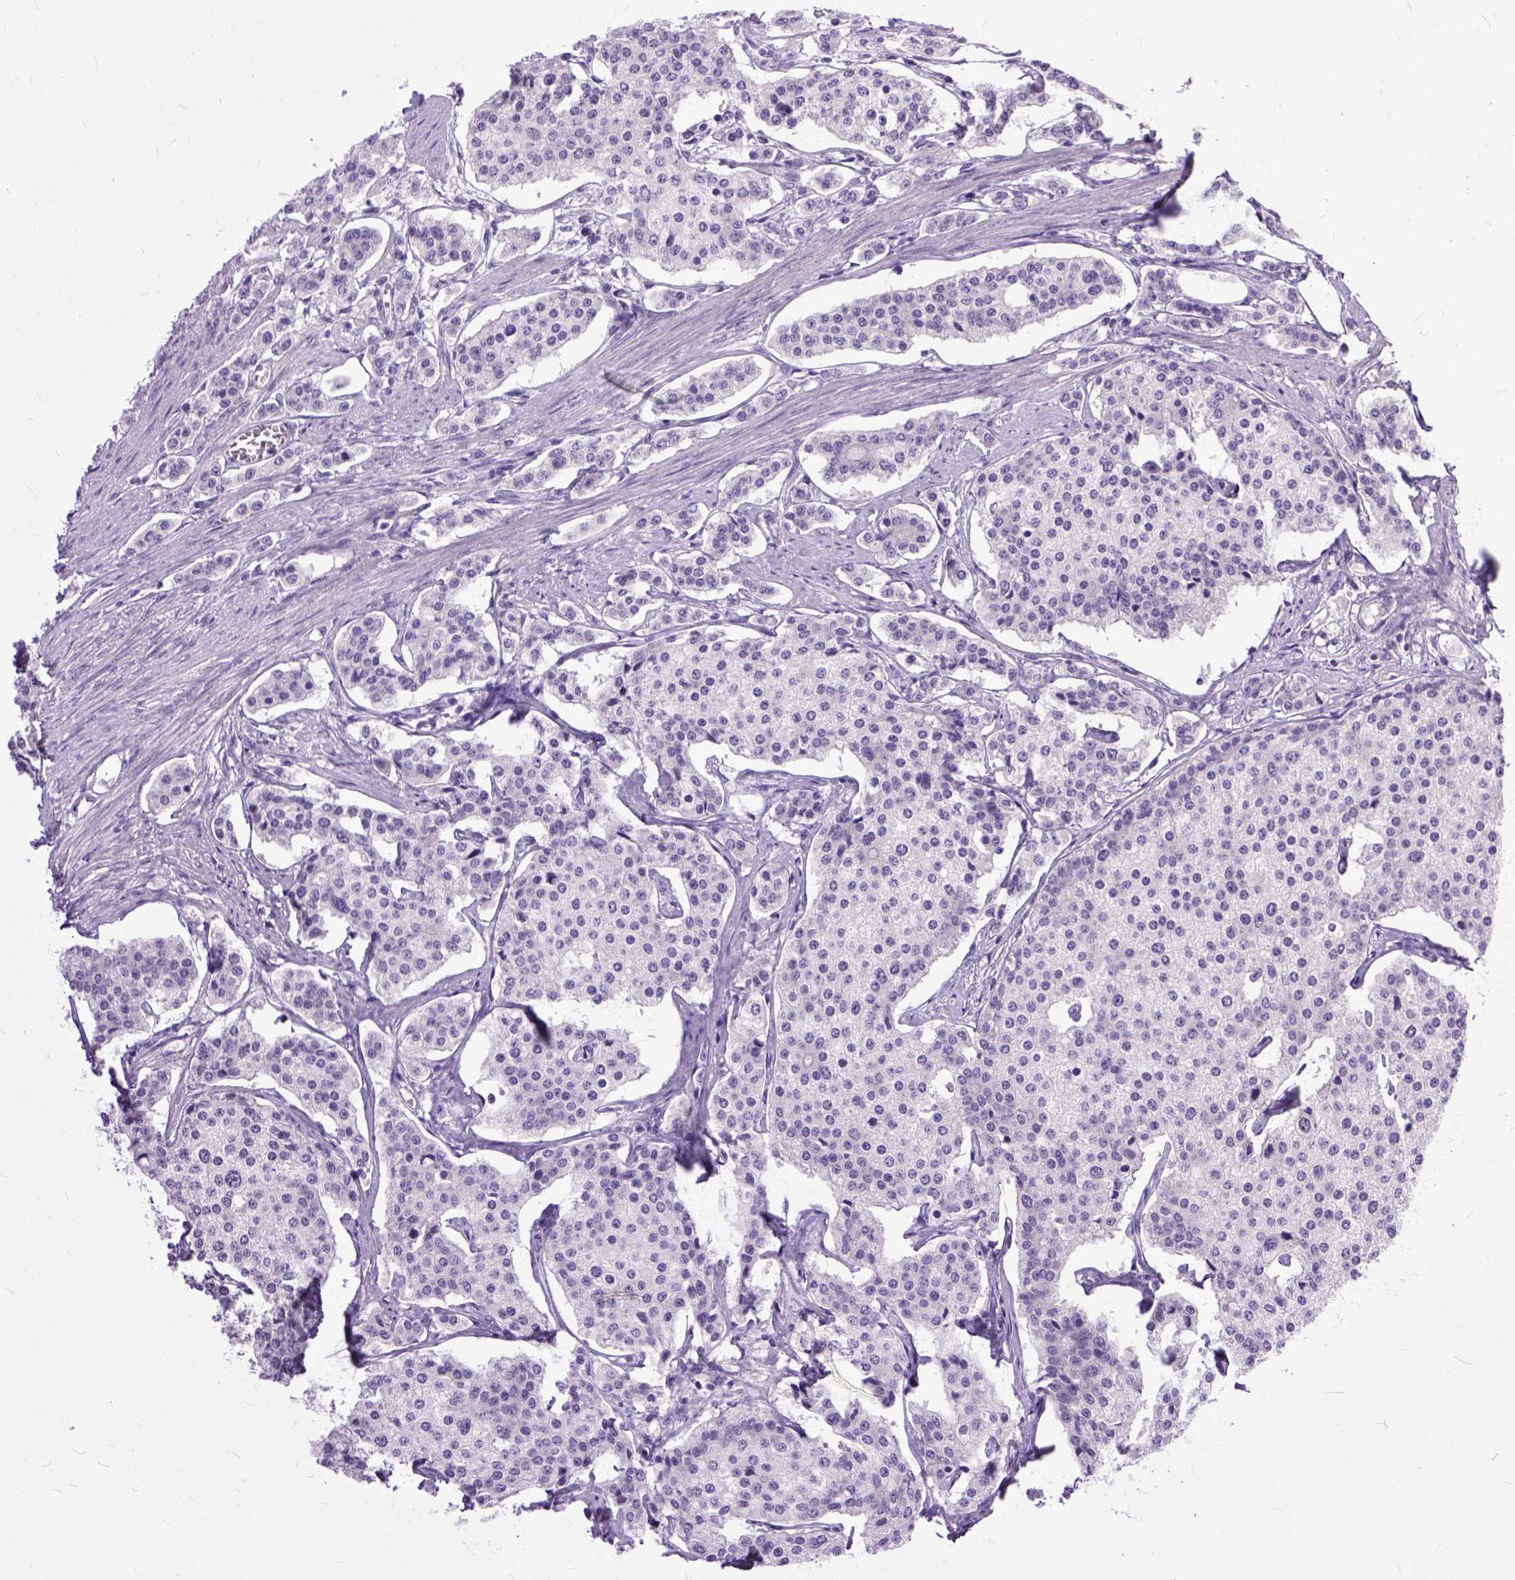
{"staining": {"intensity": "negative", "quantity": "none", "location": "none"}, "tissue": "carcinoid", "cell_type": "Tumor cells", "image_type": "cancer", "snomed": [{"axis": "morphology", "description": "Carcinoid, malignant, NOS"}, {"axis": "topography", "description": "Small intestine"}], "caption": "Immunohistochemistry image of neoplastic tissue: malignant carcinoid stained with DAB (3,3'-diaminobenzidine) exhibits no significant protein staining in tumor cells.", "gene": "TCEAL7", "patient": {"sex": "female", "age": 65}}